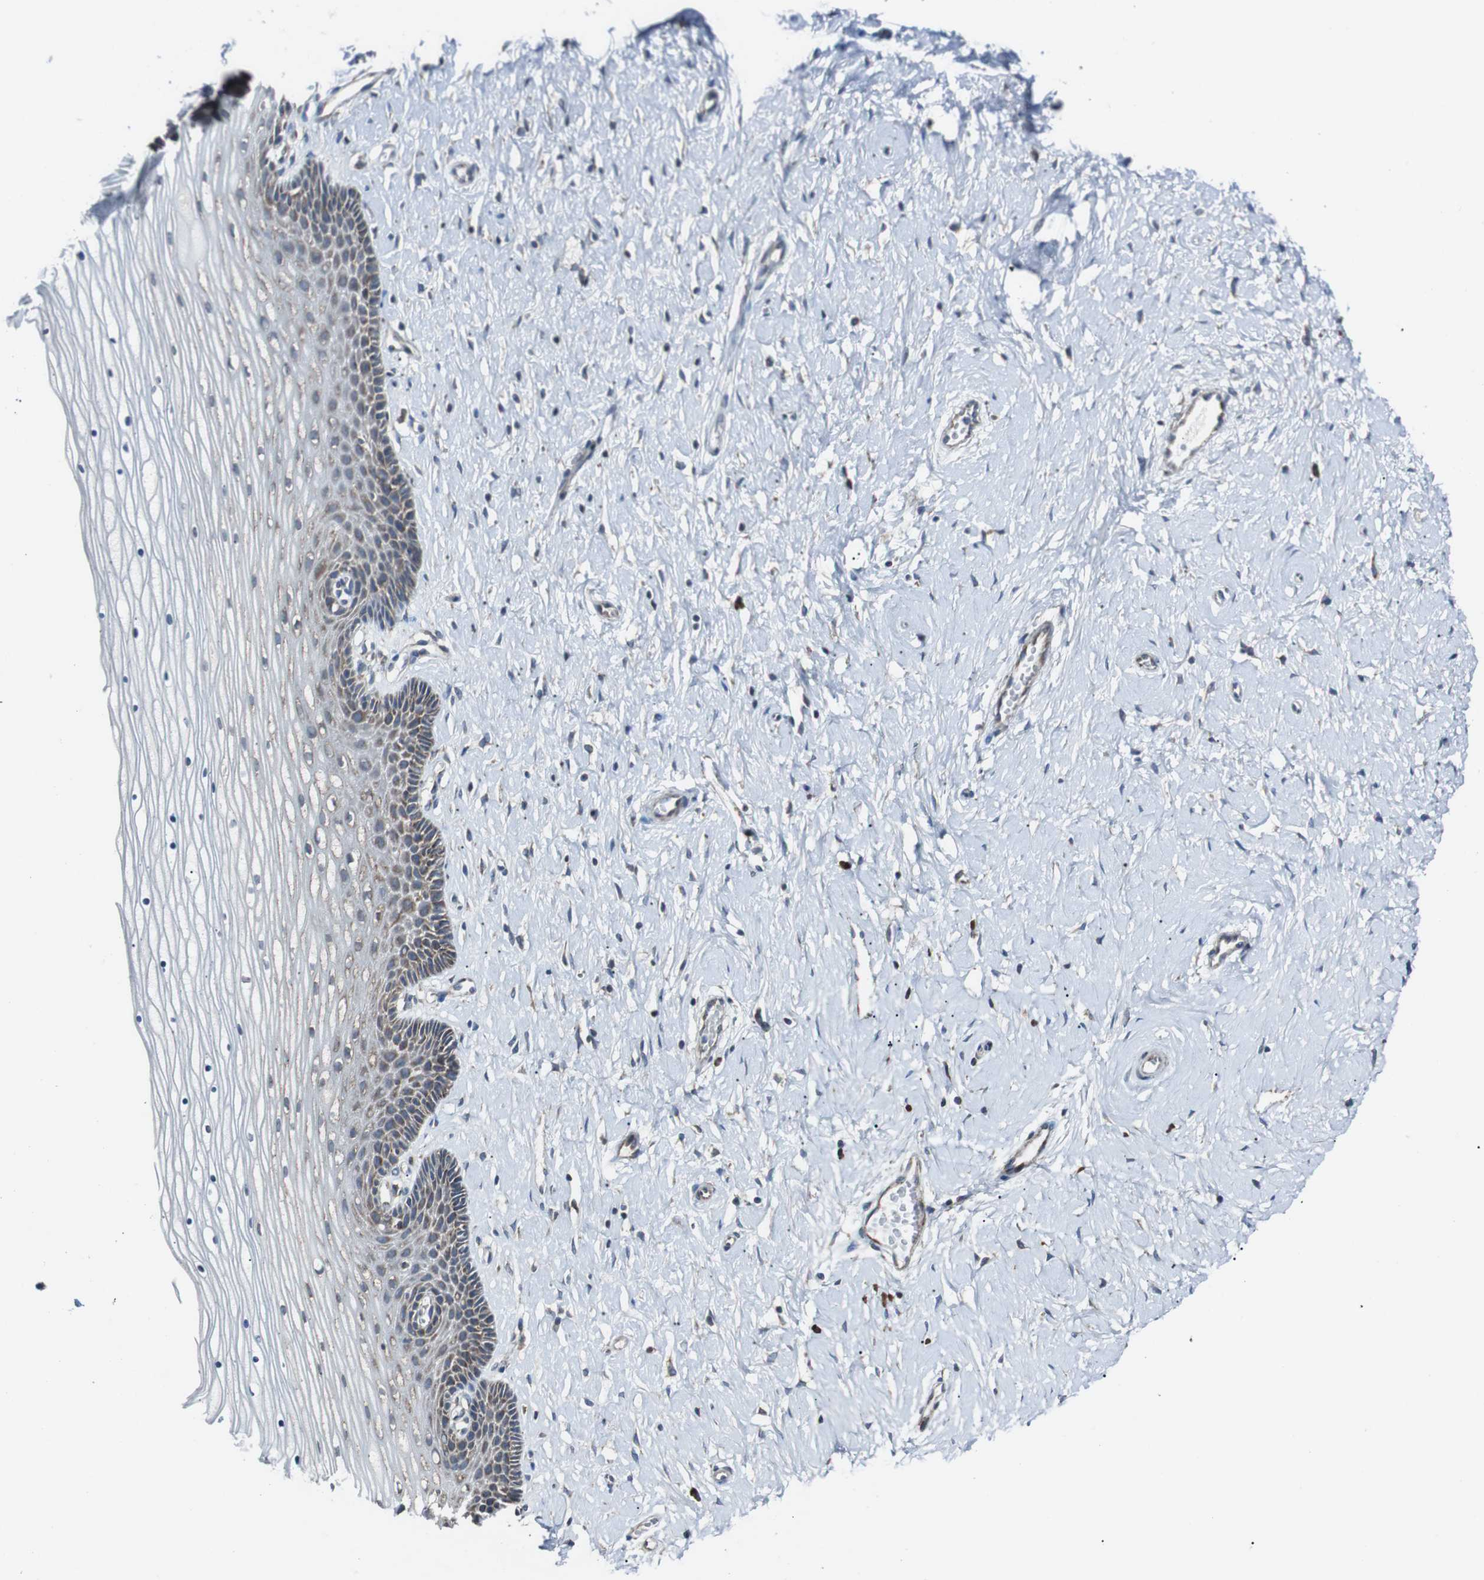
{"staining": {"intensity": "moderate", "quantity": ">75%", "location": "cytoplasmic/membranous"}, "tissue": "cervix", "cell_type": "Glandular cells", "image_type": "normal", "snomed": [{"axis": "morphology", "description": "Normal tissue, NOS"}, {"axis": "topography", "description": "Cervix"}], "caption": "Approximately >75% of glandular cells in benign human cervix demonstrate moderate cytoplasmic/membranous protein staining as visualized by brown immunohistochemical staining.", "gene": "CISD2", "patient": {"sex": "female", "age": 39}}